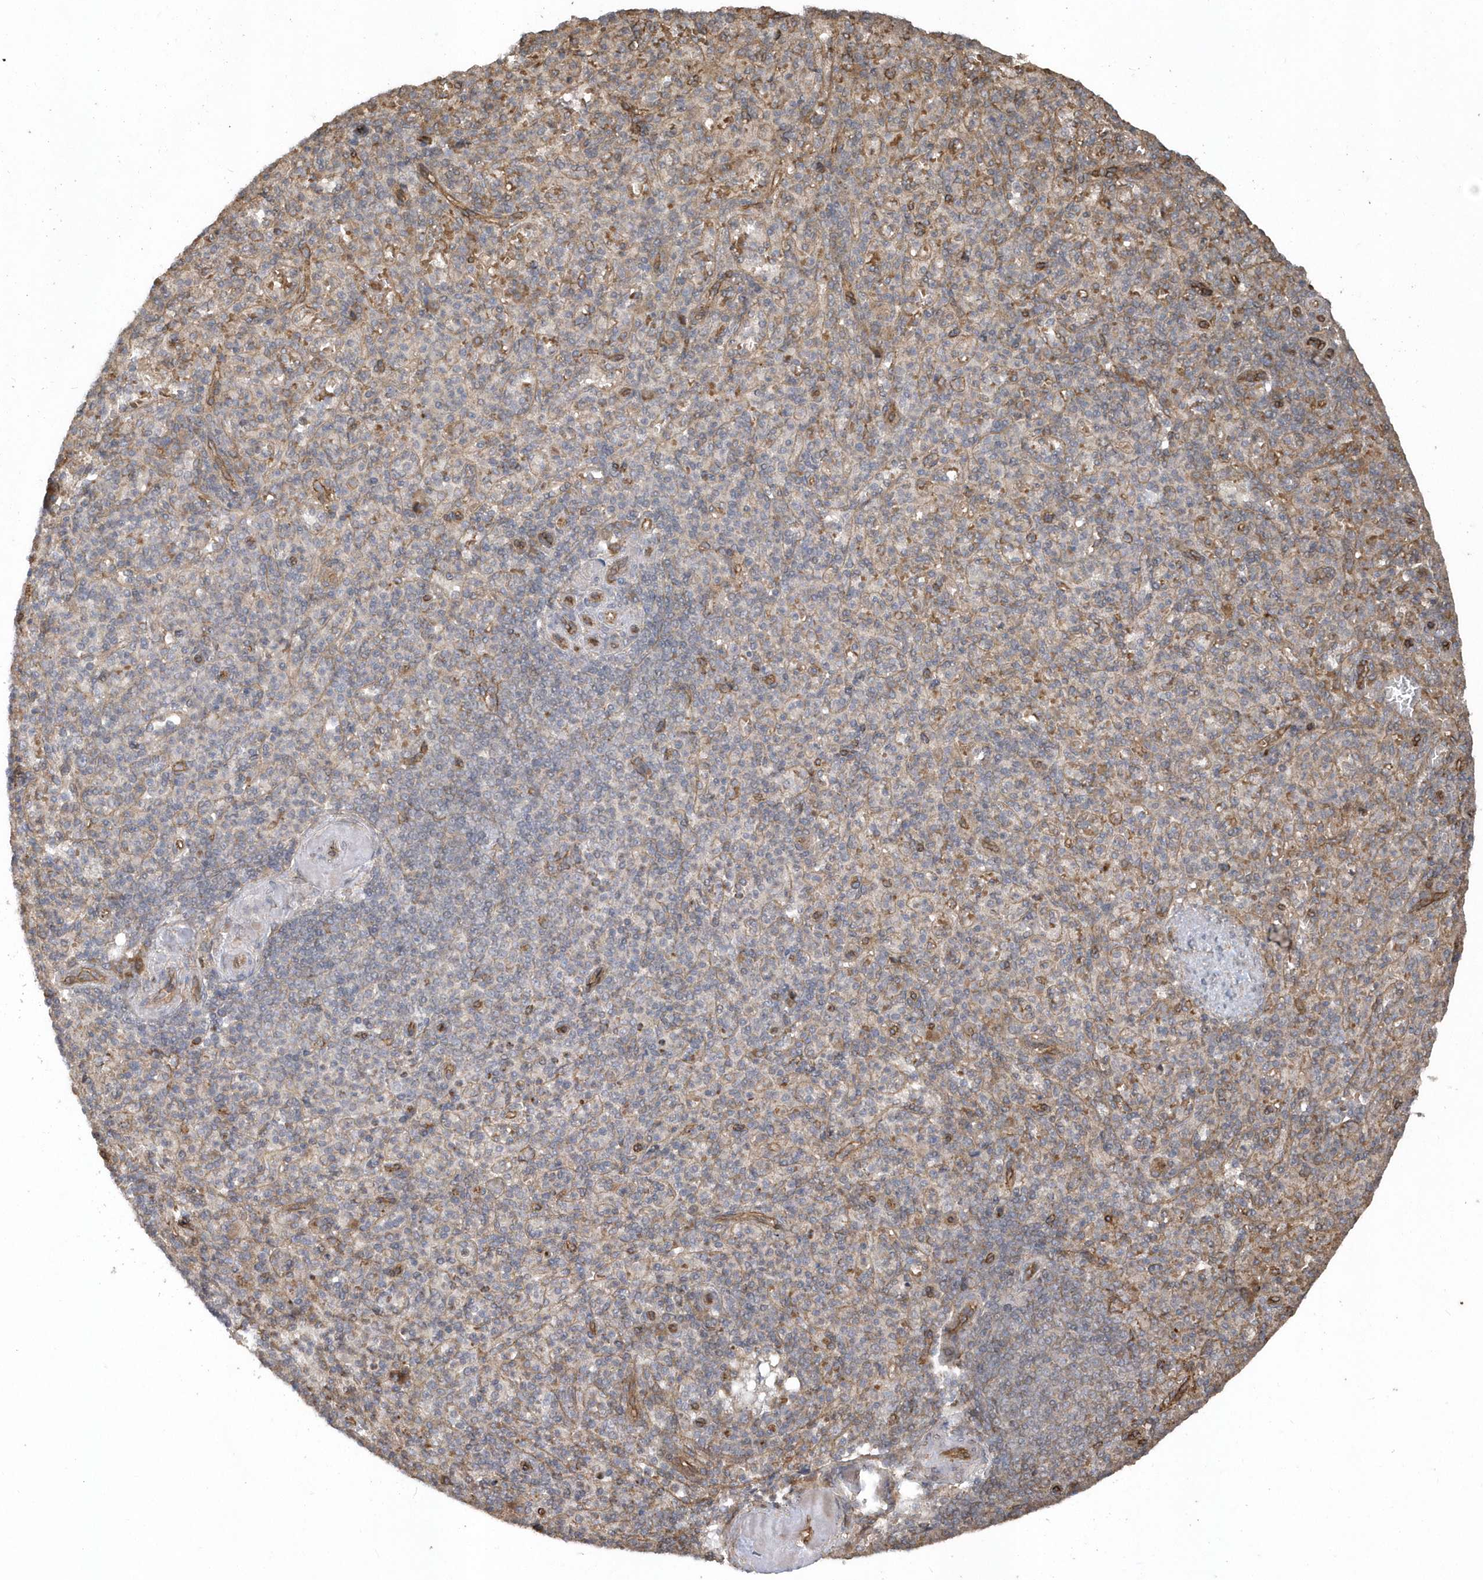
{"staining": {"intensity": "negative", "quantity": "none", "location": "none"}, "tissue": "spleen", "cell_type": "Cells in red pulp", "image_type": "normal", "snomed": [{"axis": "morphology", "description": "Normal tissue, NOS"}, {"axis": "topography", "description": "Spleen"}], "caption": "This is a histopathology image of immunohistochemistry staining of unremarkable spleen, which shows no expression in cells in red pulp.", "gene": "HERPUD1", "patient": {"sex": "female", "age": 74}}